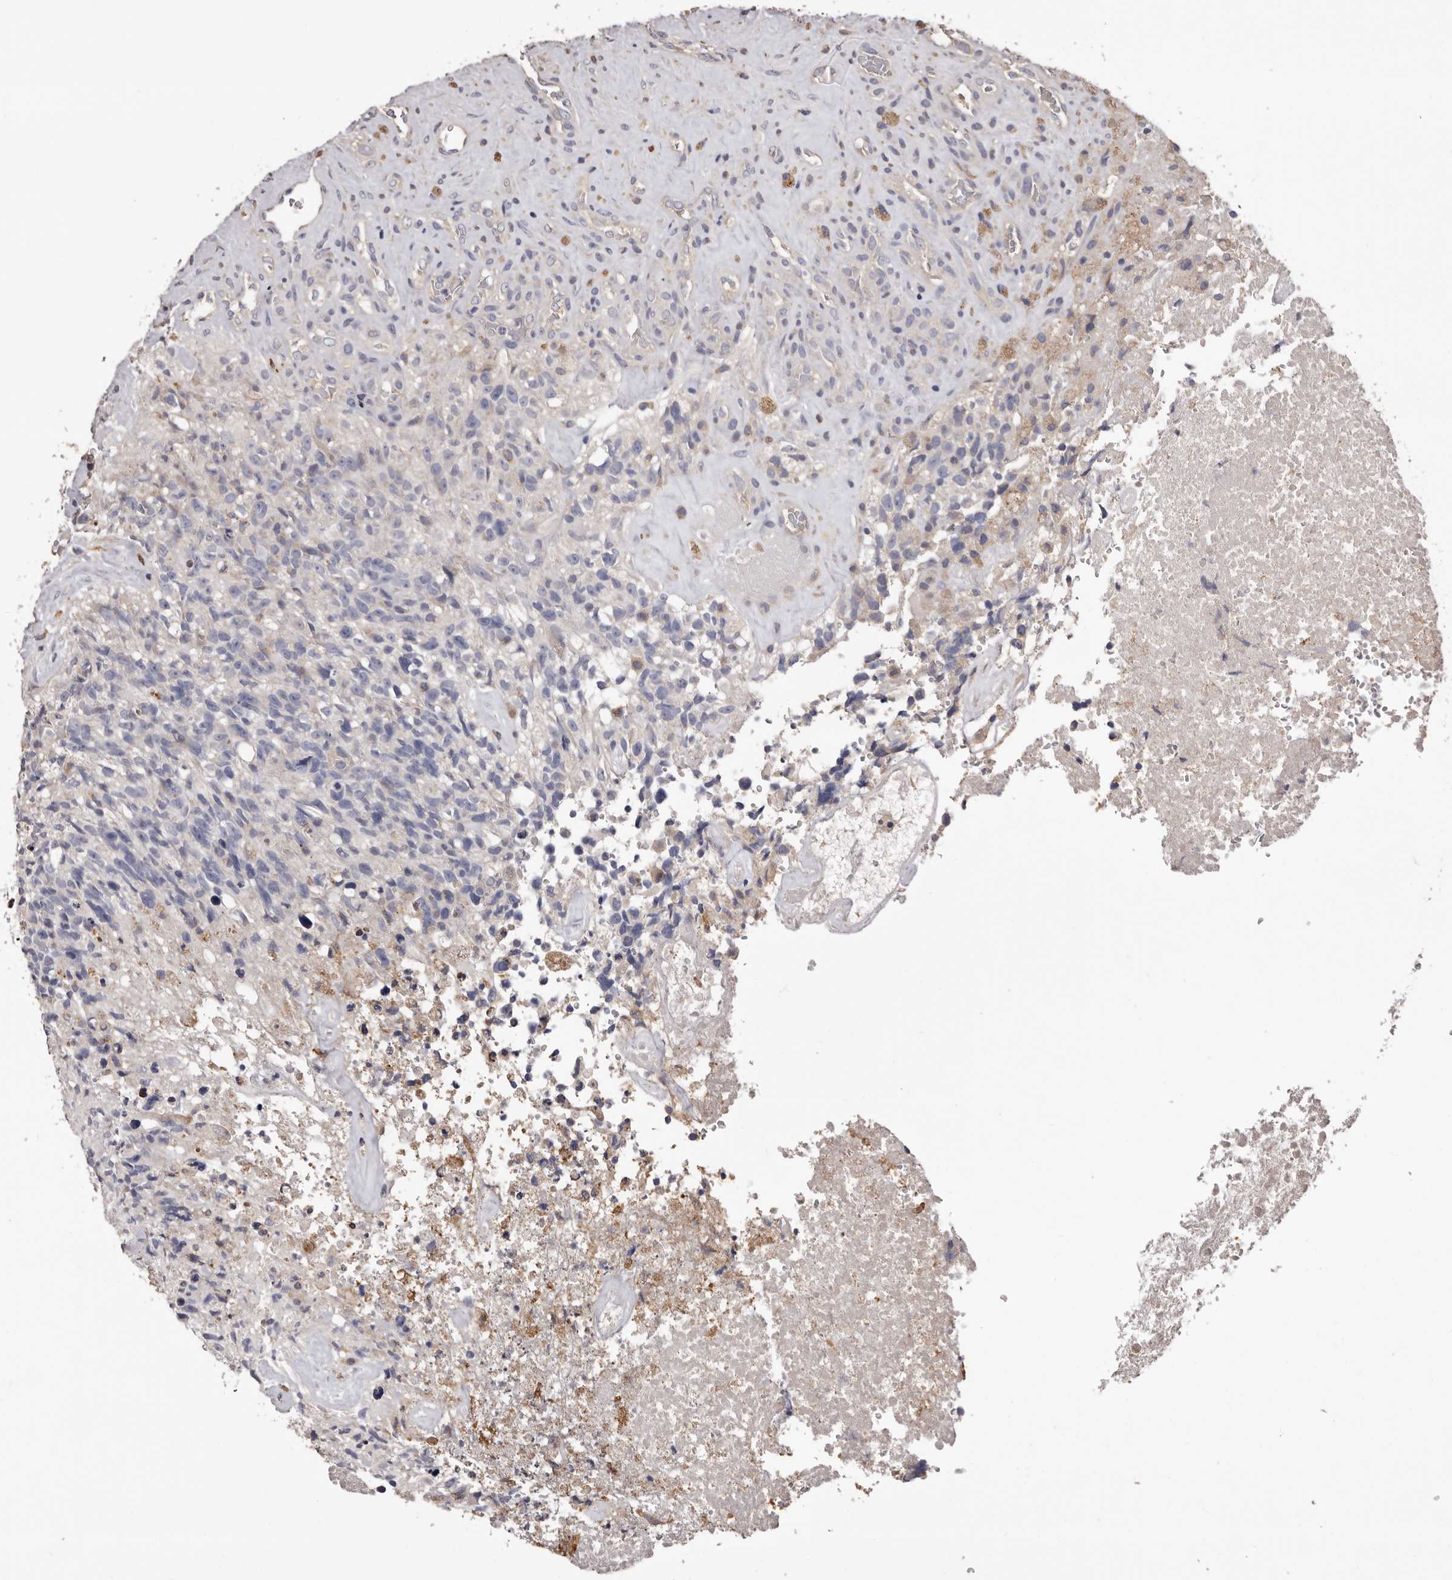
{"staining": {"intensity": "negative", "quantity": "none", "location": "none"}, "tissue": "glioma", "cell_type": "Tumor cells", "image_type": "cancer", "snomed": [{"axis": "morphology", "description": "Glioma, malignant, High grade"}, {"axis": "topography", "description": "Brain"}], "caption": "This image is of glioma stained with immunohistochemistry to label a protein in brown with the nuclei are counter-stained blue. There is no positivity in tumor cells.", "gene": "ETNK1", "patient": {"sex": "male", "age": 69}}